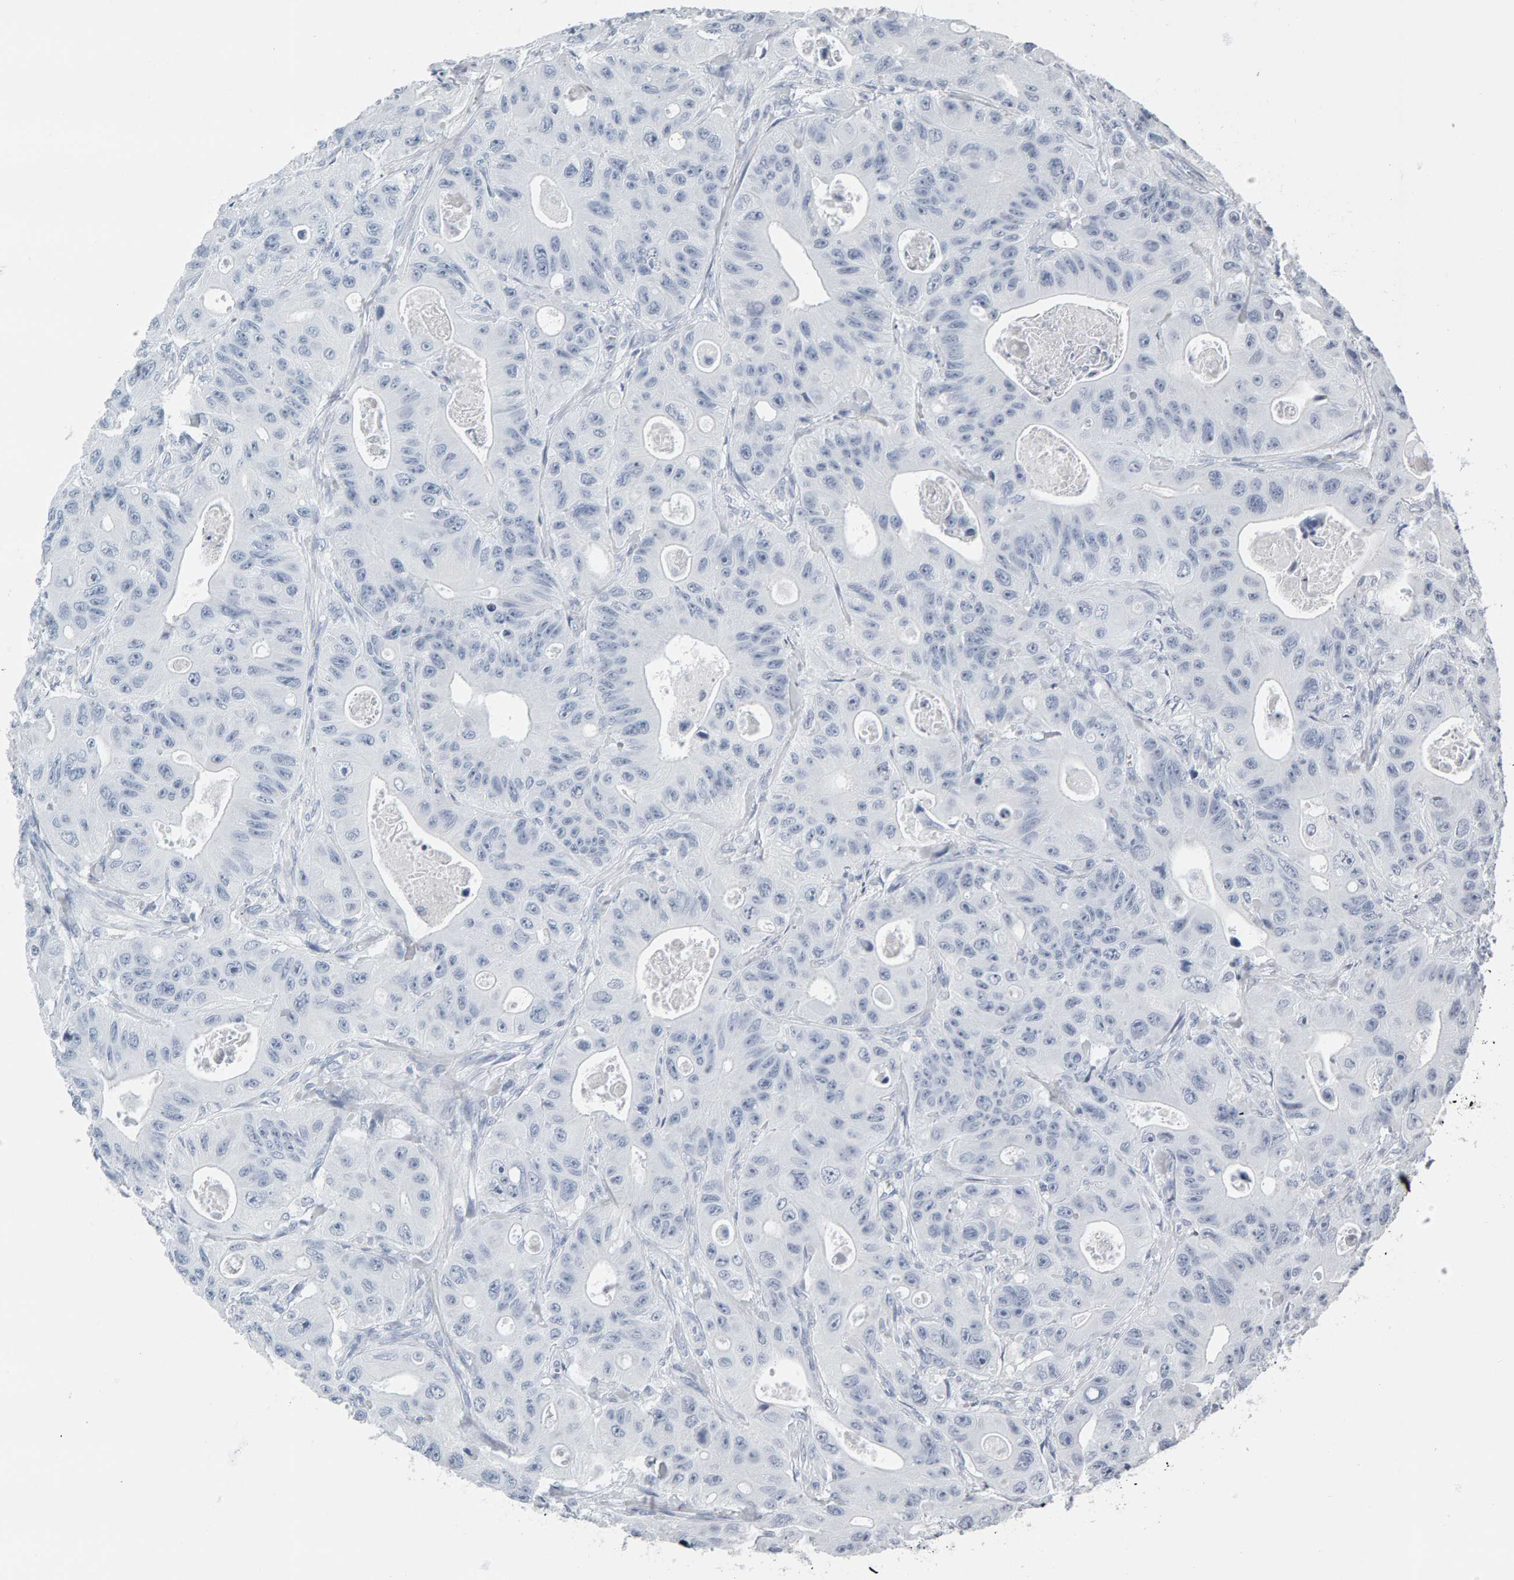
{"staining": {"intensity": "negative", "quantity": "none", "location": "none"}, "tissue": "colorectal cancer", "cell_type": "Tumor cells", "image_type": "cancer", "snomed": [{"axis": "morphology", "description": "Adenocarcinoma, NOS"}, {"axis": "topography", "description": "Colon"}], "caption": "Photomicrograph shows no significant protein positivity in tumor cells of colorectal adenocarcinoma.", "gene": "SPACA3", "patient": {"sex": "female", "age": 46}}